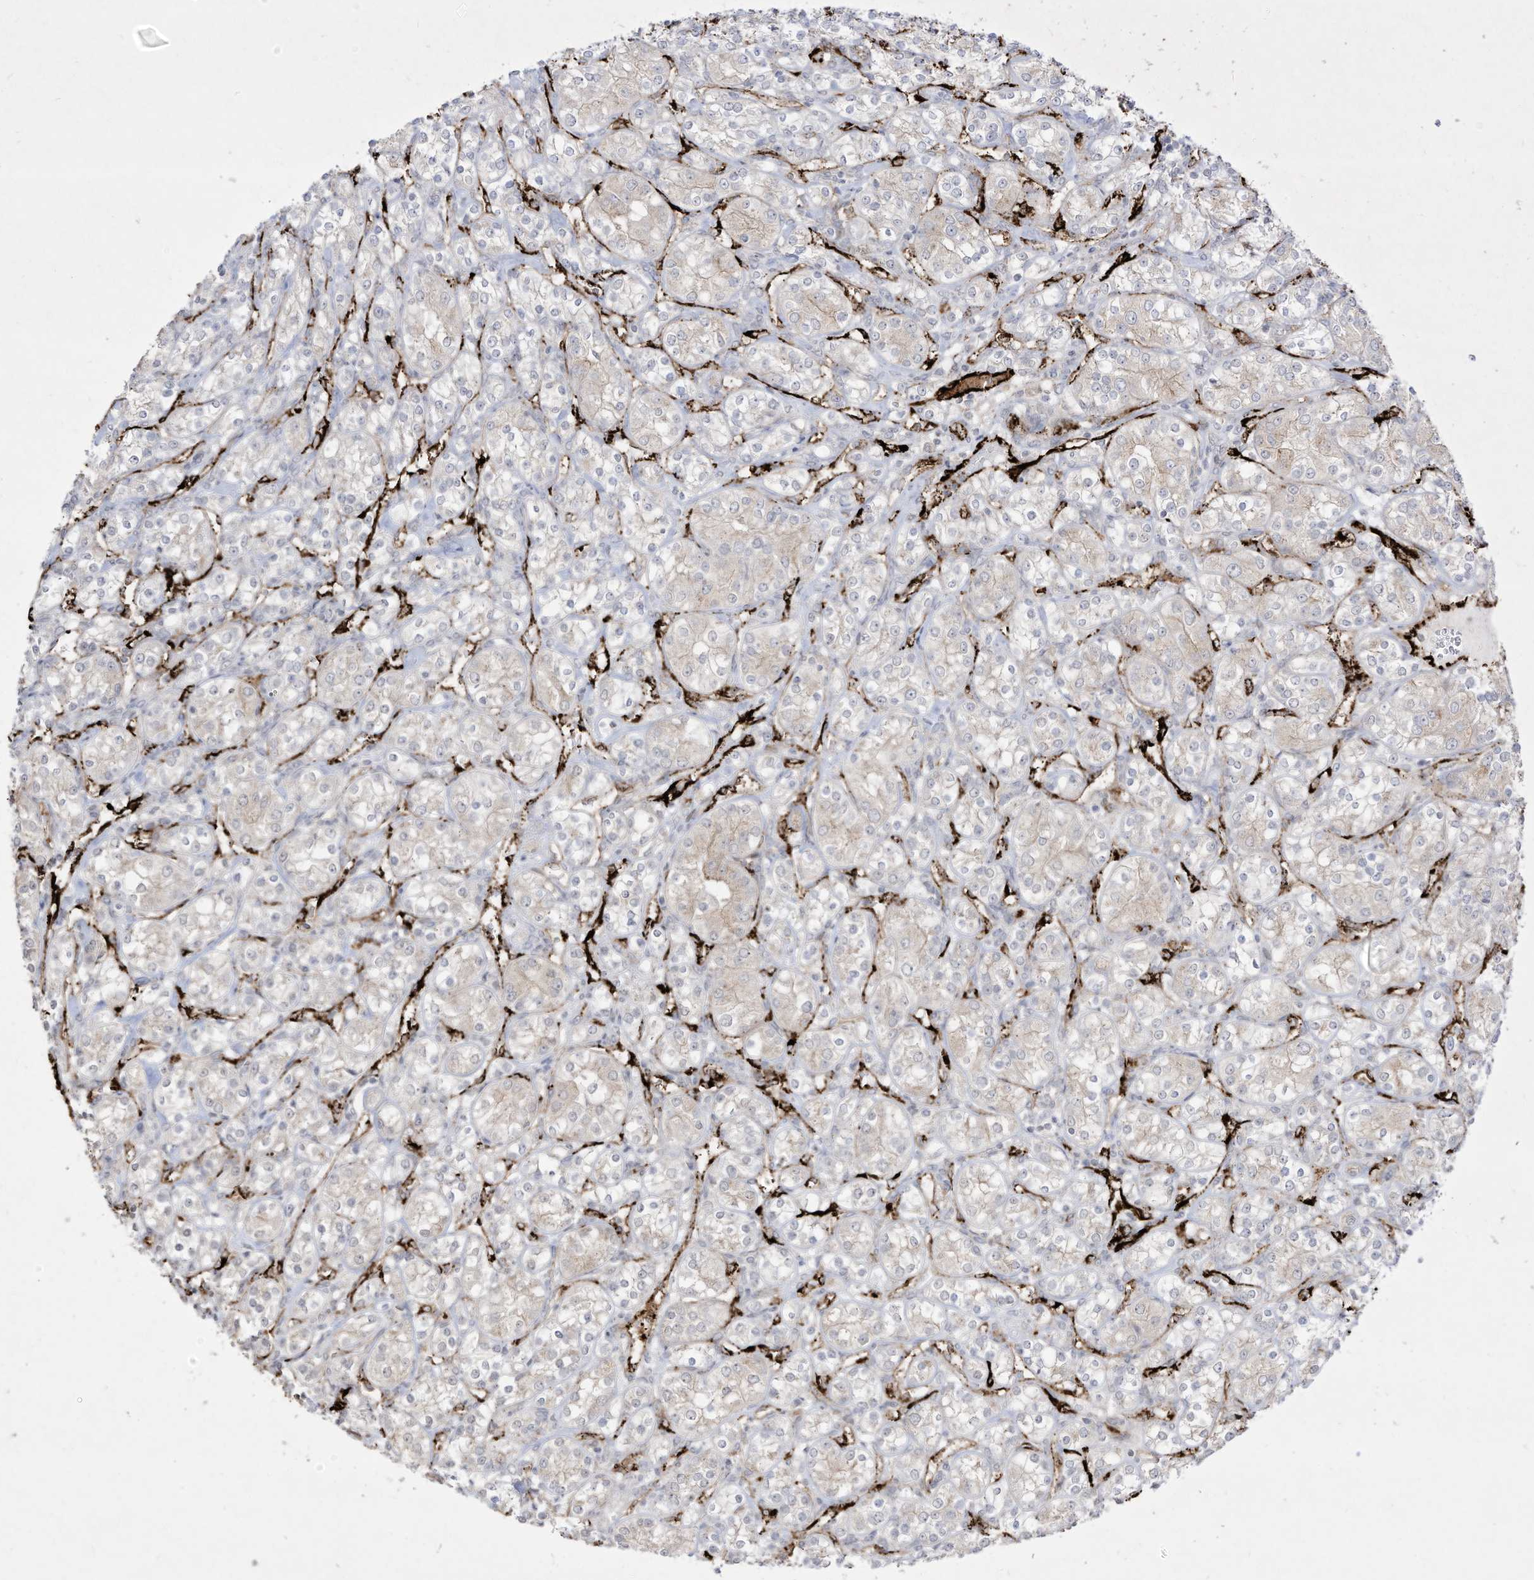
{"staining": {"intensity": "negative", "quantity": "none", "location": "none"}, "tissue": "renal cancer", "cell_type": "Tumor cells", "image_type": "cancer", "snomed": [{"axis": "morphology", "description": "Adenocarcinoma, NOS"}, {"axis": "topography", "description": "Kidney"}], "caption": "Immunohistochemical staining of human renal cancer (adenocarcinoma) displays no significant staining in tumor cells. Nuclei are stained in blue.", "gene": "ZGRF1", "patient": {"sex": "male", "age": 77}}